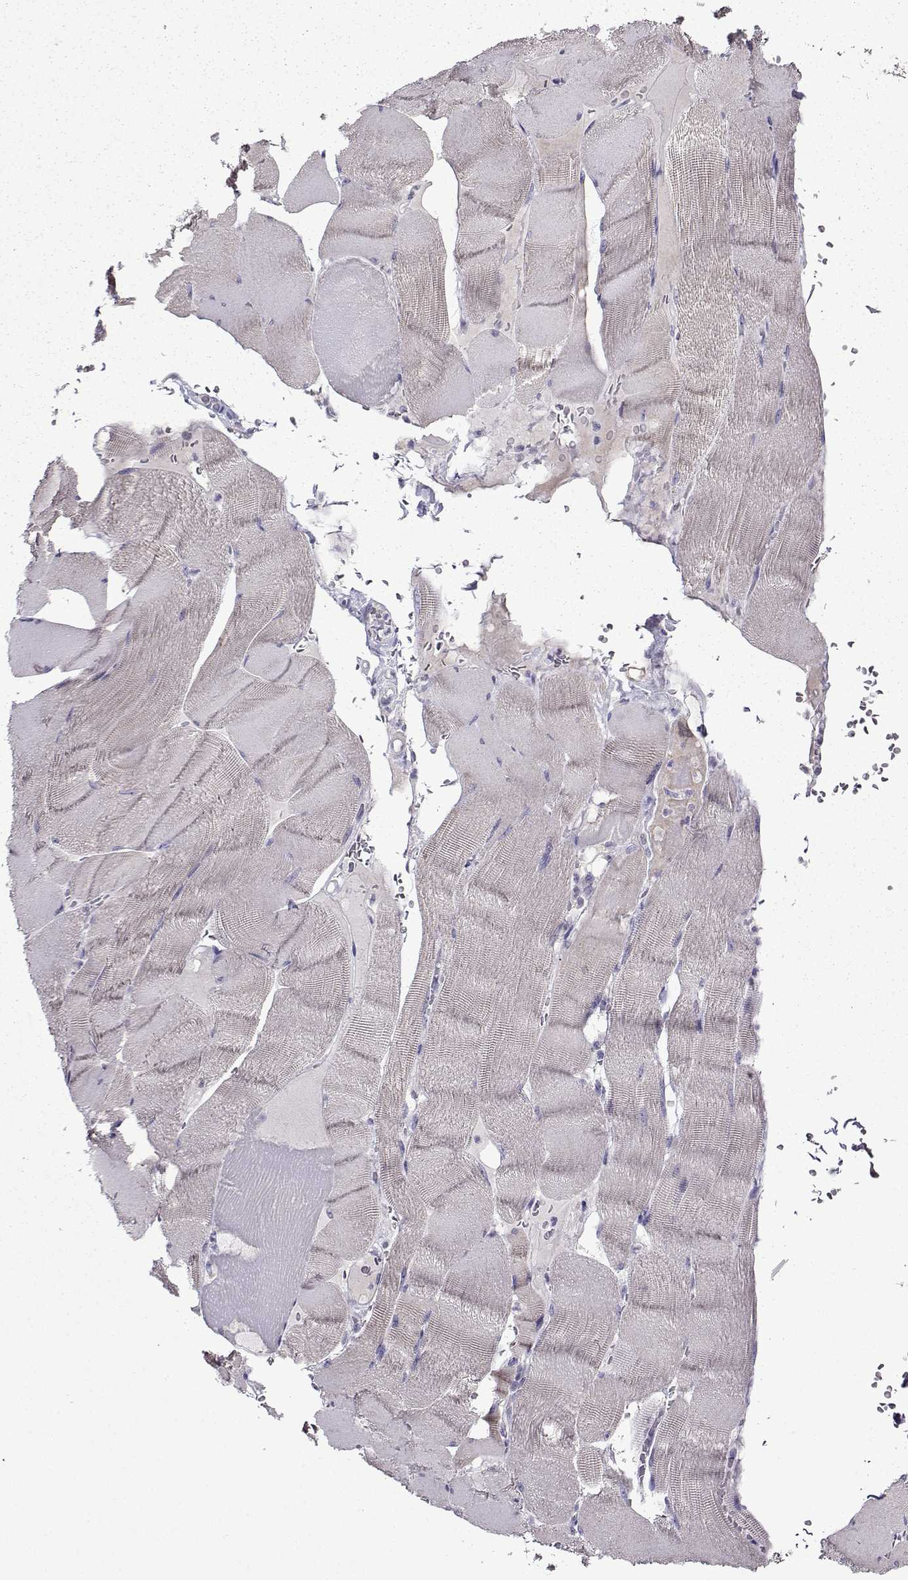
{"staining": {"intensity": "negative", "quantity": "none", "location": "none"}, "tissue": "skeletal muscle", "cell_type": "Myocytes", "image_type": "normal", "snomed": [{"axis": "morphology", "description": "Normal tissue, NOS"}, {"axis": "topography", "description": "Skeletal muscle"}], "caption": "Immunohistochemistry (IHC) photomicrograph of normal human skeletal muscle stained for a protein (brown), which demonstrates no expression in myocytes.", "gene": "TMEM266", "patient": {"sex": "male", "age": 56}}